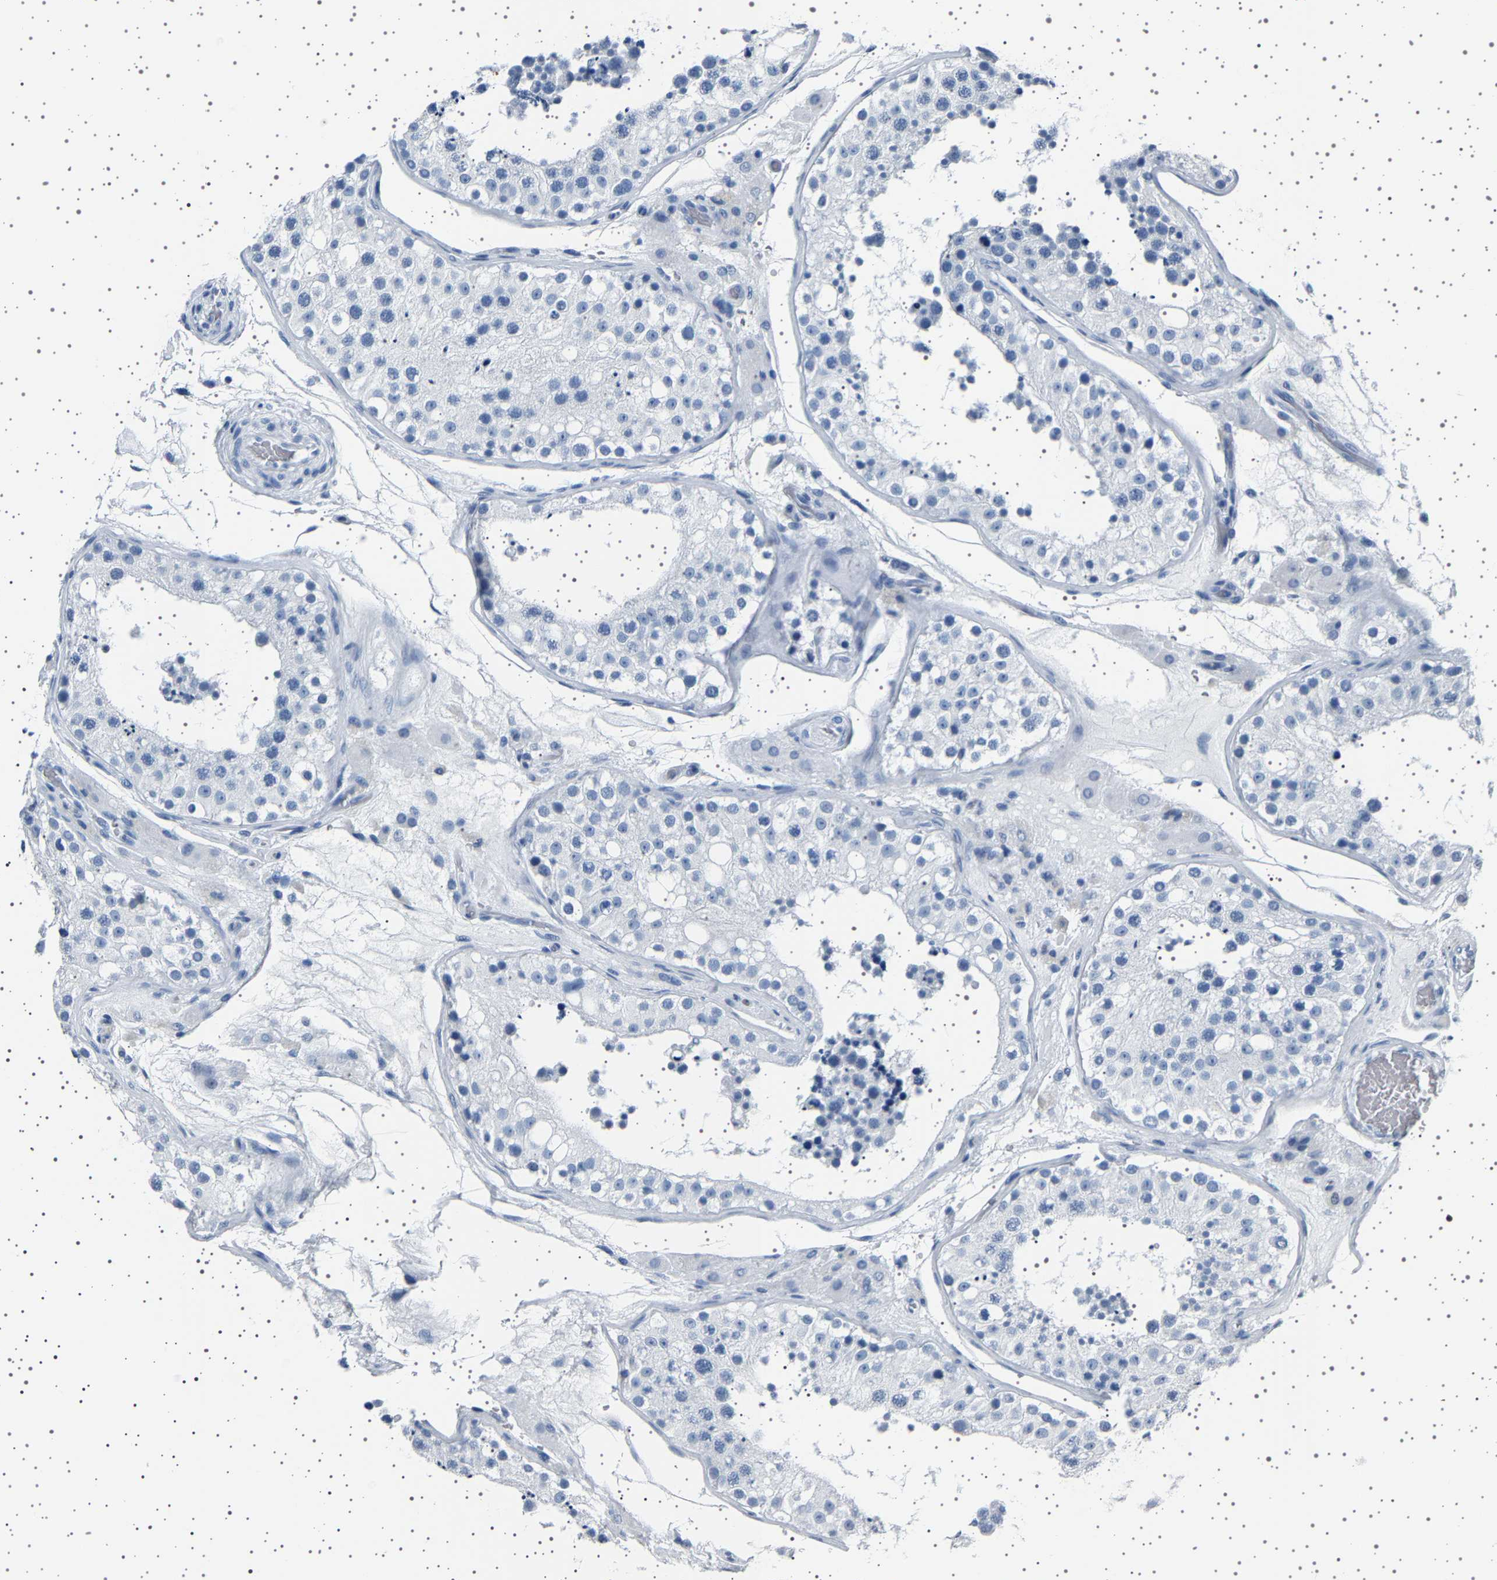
{"staining": {"intensity": "negative", "quantity": "none", "location": "none"}, "tissue": "testis", "cell_type": "Cells in seminiferous ducts", "image_type": "normal", "snomed": [{"axis": "morphology", "description": "Normal tissue, NOS"}, {"axis": "topography", "description": "Testis"}], "caption": "This is an immunohistochemistry (IHC) photomicrograph of normal testis. There is no expression in cells in seminiferous ducts.", "gene": "TFF3", "patient": {"sex": "male", "age": 26}}